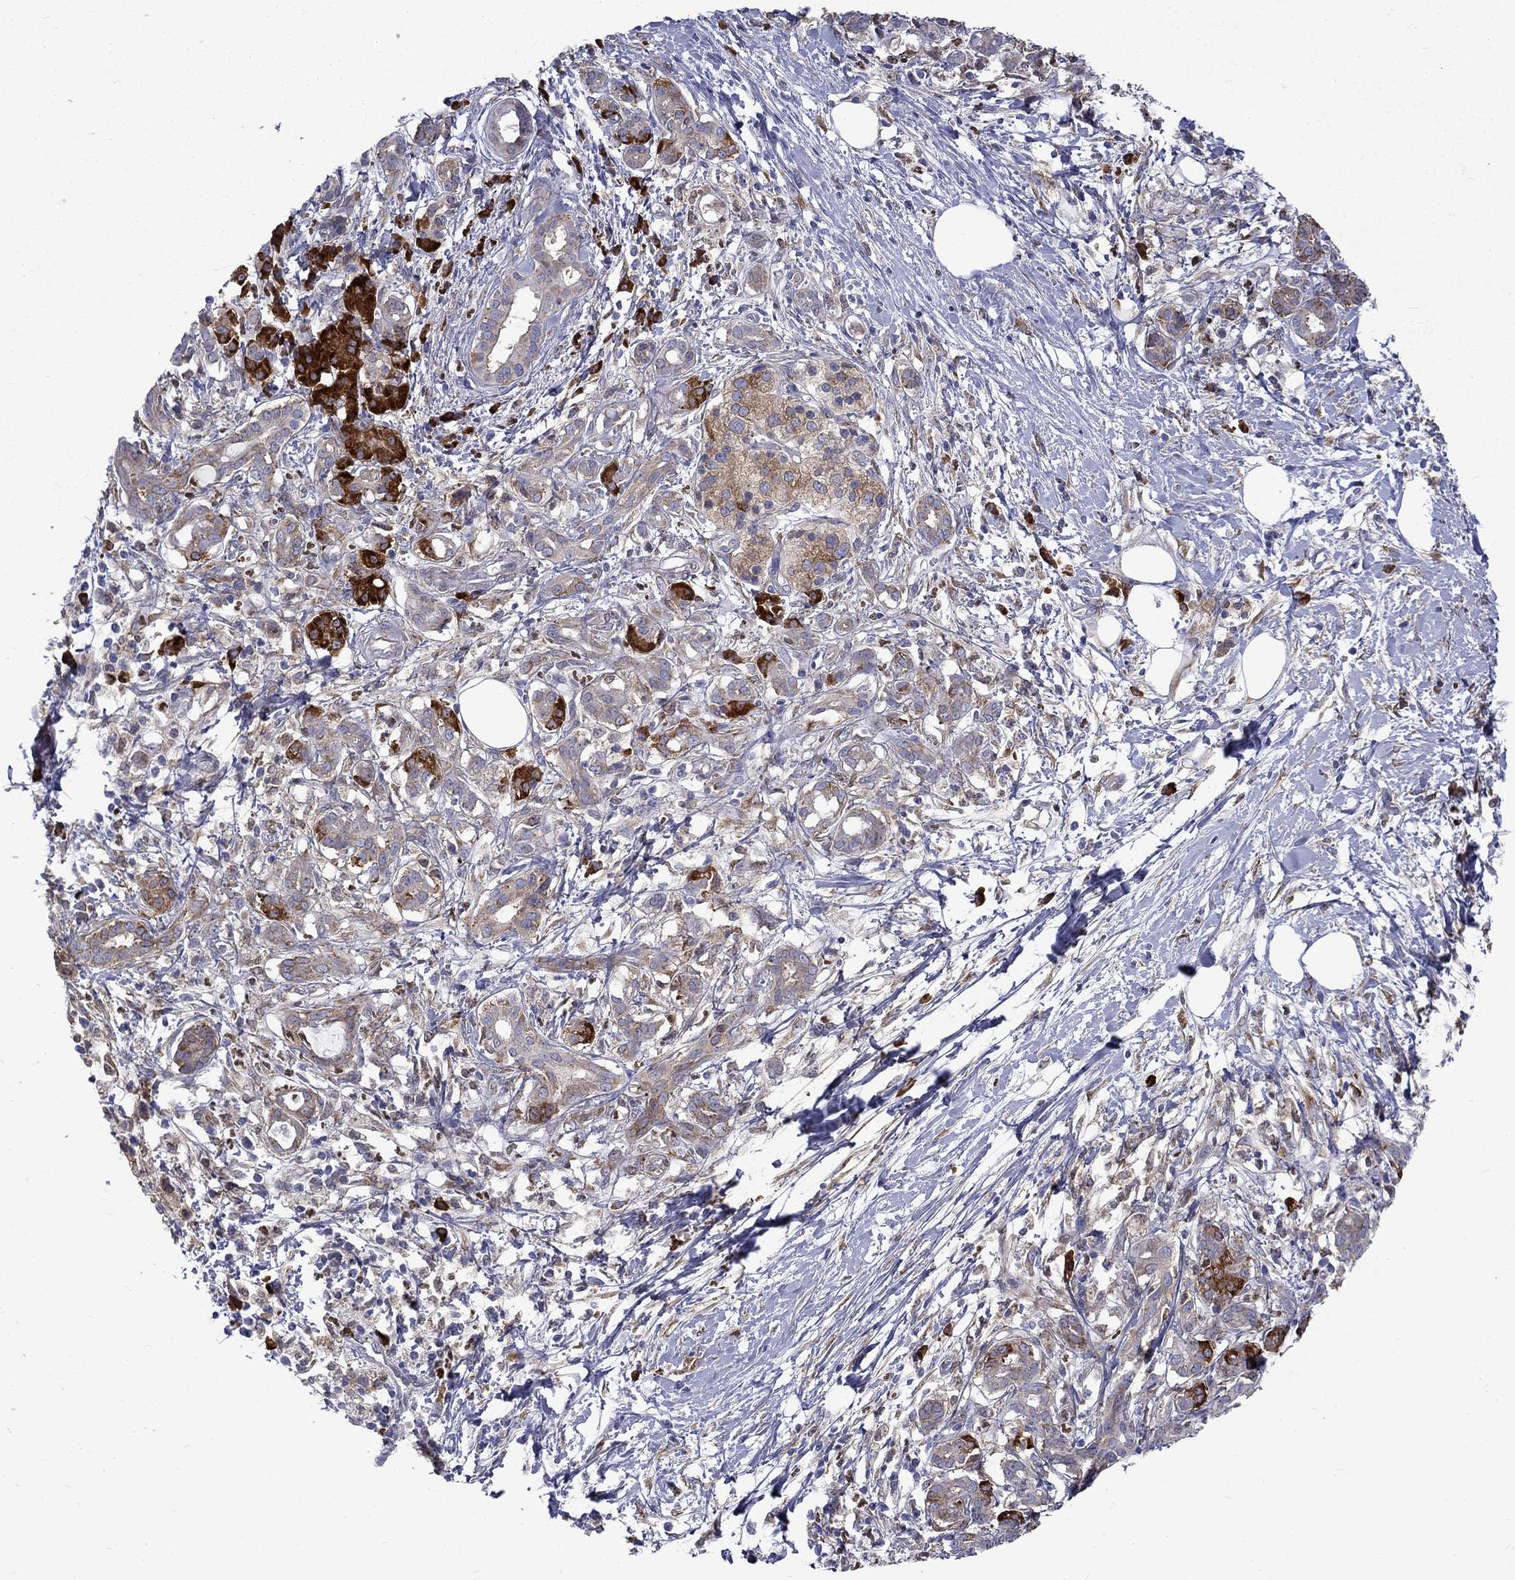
{"staining": {"intensity": "moderate", "quantity": "25%-75%", "location": "cytoplasmic/membranous"}, "tissue": "pancreatic cancer", "cell_type": "Tumor cells", "image_type": "cancer", "snomed": [{"axis": "morphology", "description": "Adenocarcinoma, NOS"}, {"axis": "topography", "description": "Pancreas"}], "caption": "Adenocarcinoma (pancreatic) stained with a brown dye reveals moderate cytoplasmic/membranous positive expression in about 25%-75% of tumor cells.", "gene": "PABPC4", "patient": {"sex": "male", "age": 72}}